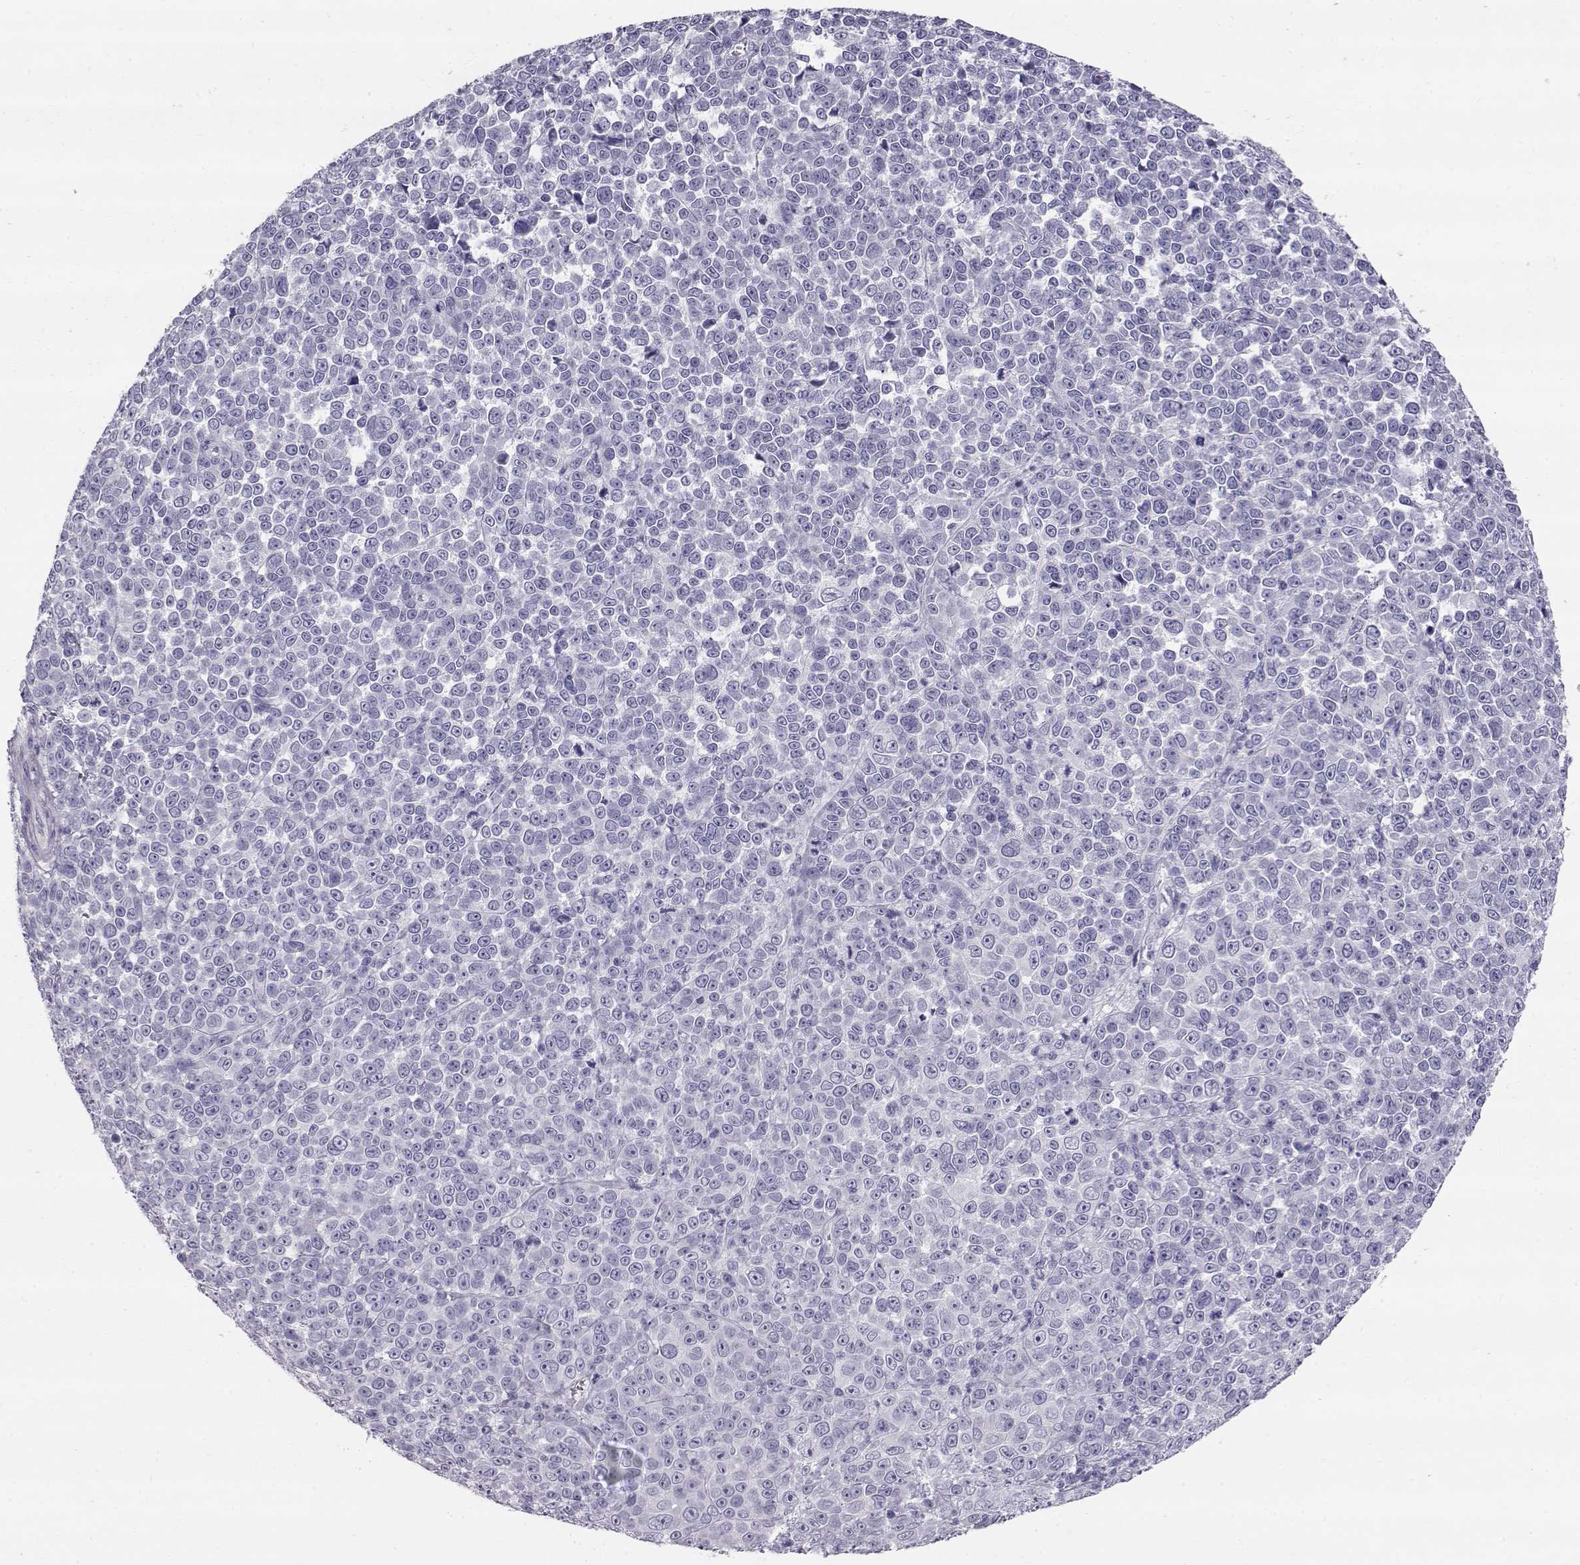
{"staining": {"intensity": "negative", "quantity": "none", "location": "none"}, "tissue": "melanoma", "cell_type": "Tumor cells", "image_type": "cancer", "snomed": [{"axis": "morphology", "description": "Malignant melanoma, NOS"}, {"axis": "topography", "description": "Skin"}], "caption": "Immunohistochemistry (IHC) of melanoma shows no staining in tumor cells.", "gene": "RD3", "patient": {"sex": "female", "age": 95}}